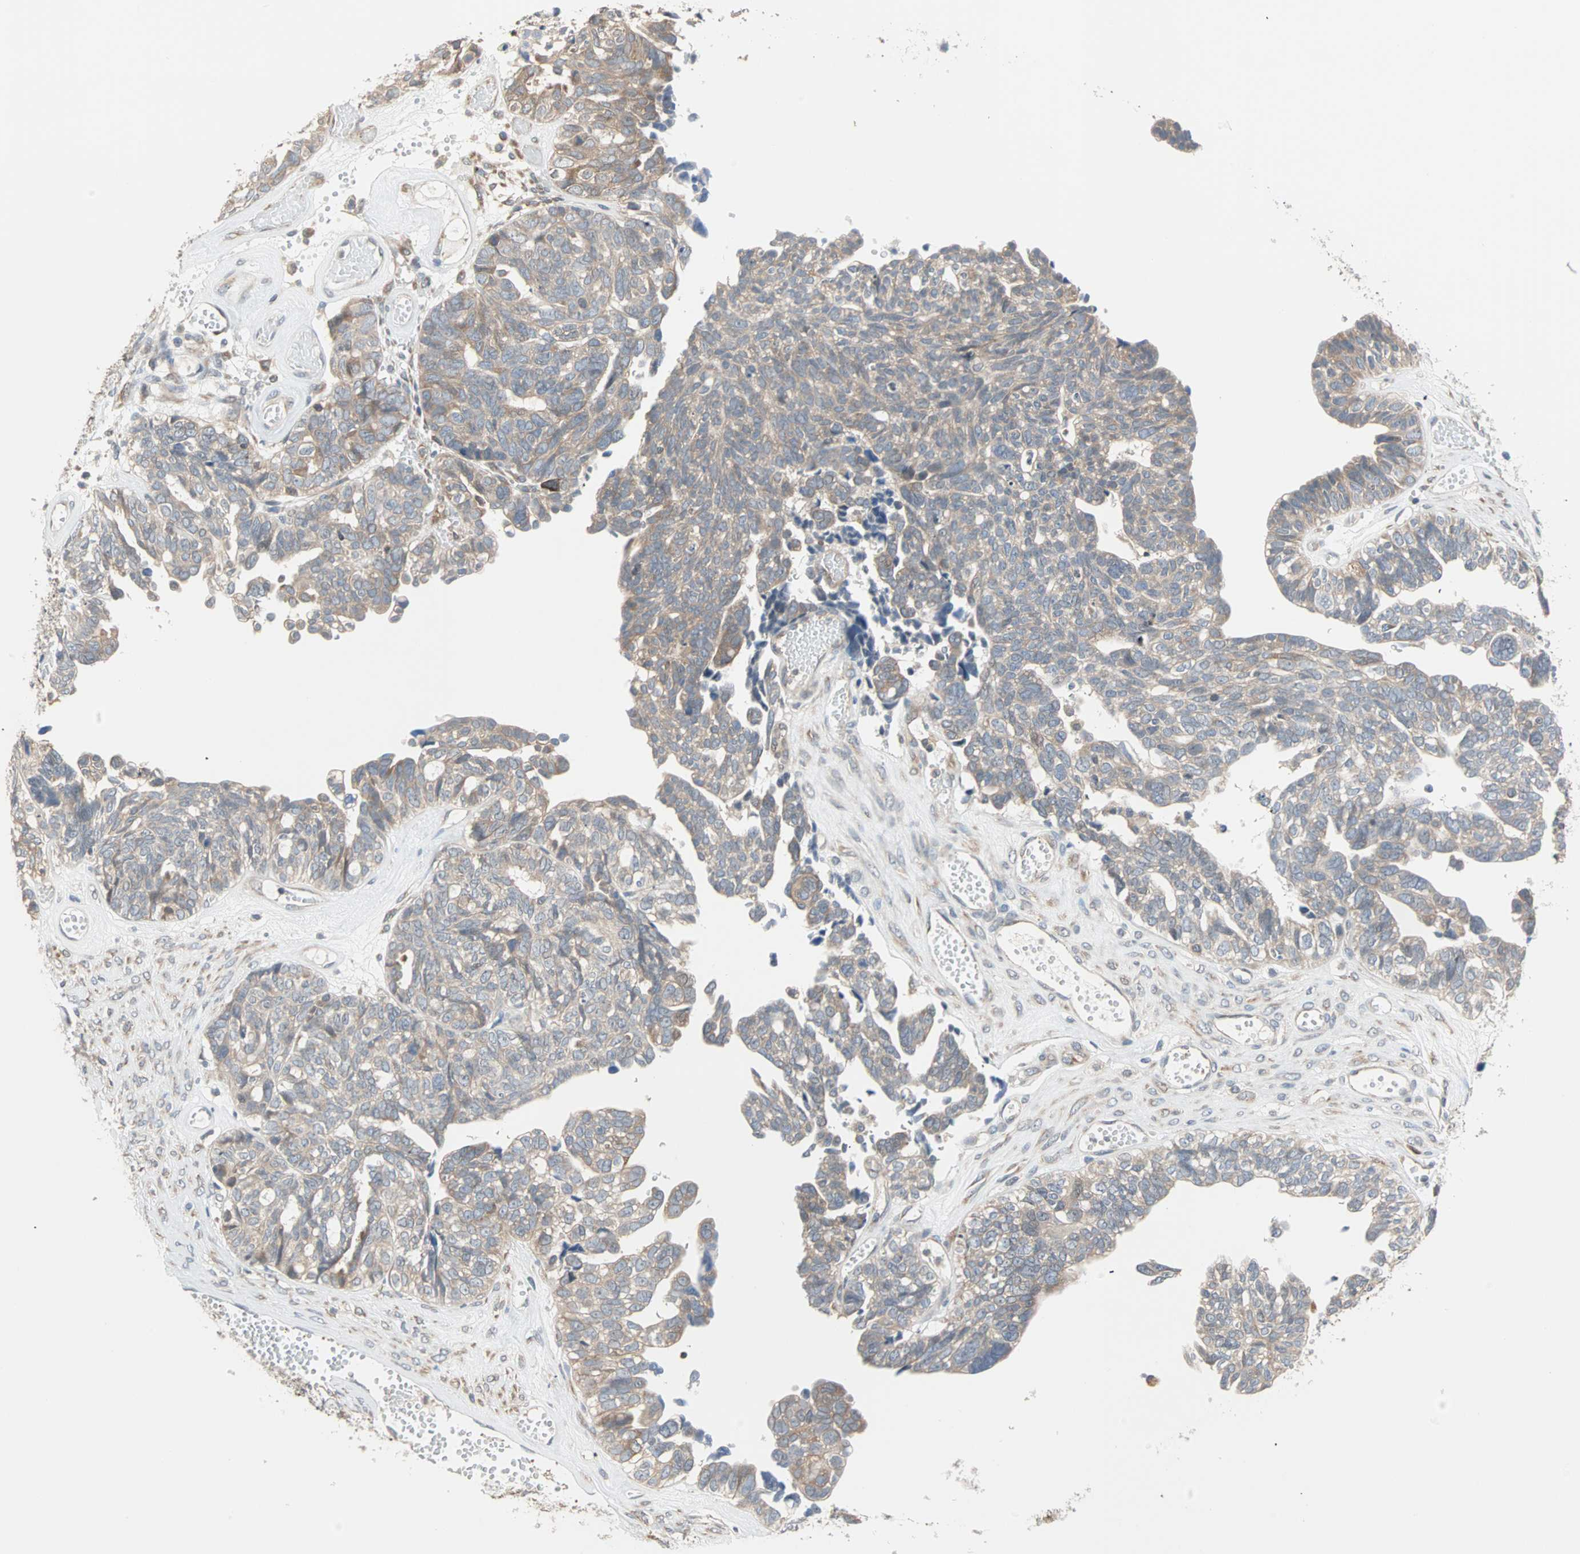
{"staining": {"intensity": "weak", "quantity": ">75%", "location": "cytoplasmic/membranous"}, "tissue": "ovarian cancer", "cell_type": "Tumor cells", "image_type": "cancer", "snomed": [{"axis": "morphology", "description": "Cystadenocarcinoma, serous, NOS"}, {"axis": "topography", "description": "Ovary"}], "caption": "Protein staining of serous cystadenocarcinoma (ovarian) tissue reveals weak cytoplasmic/membranous positivity in approximately >75% of tumor cells. The protein of interest is stained brown, and the nuclei are stained in blue (DAB IHC with brightfield microscopy, high magnification).", "gene": "SAR1A", "patient": {"sex": "female", "age": 79}}